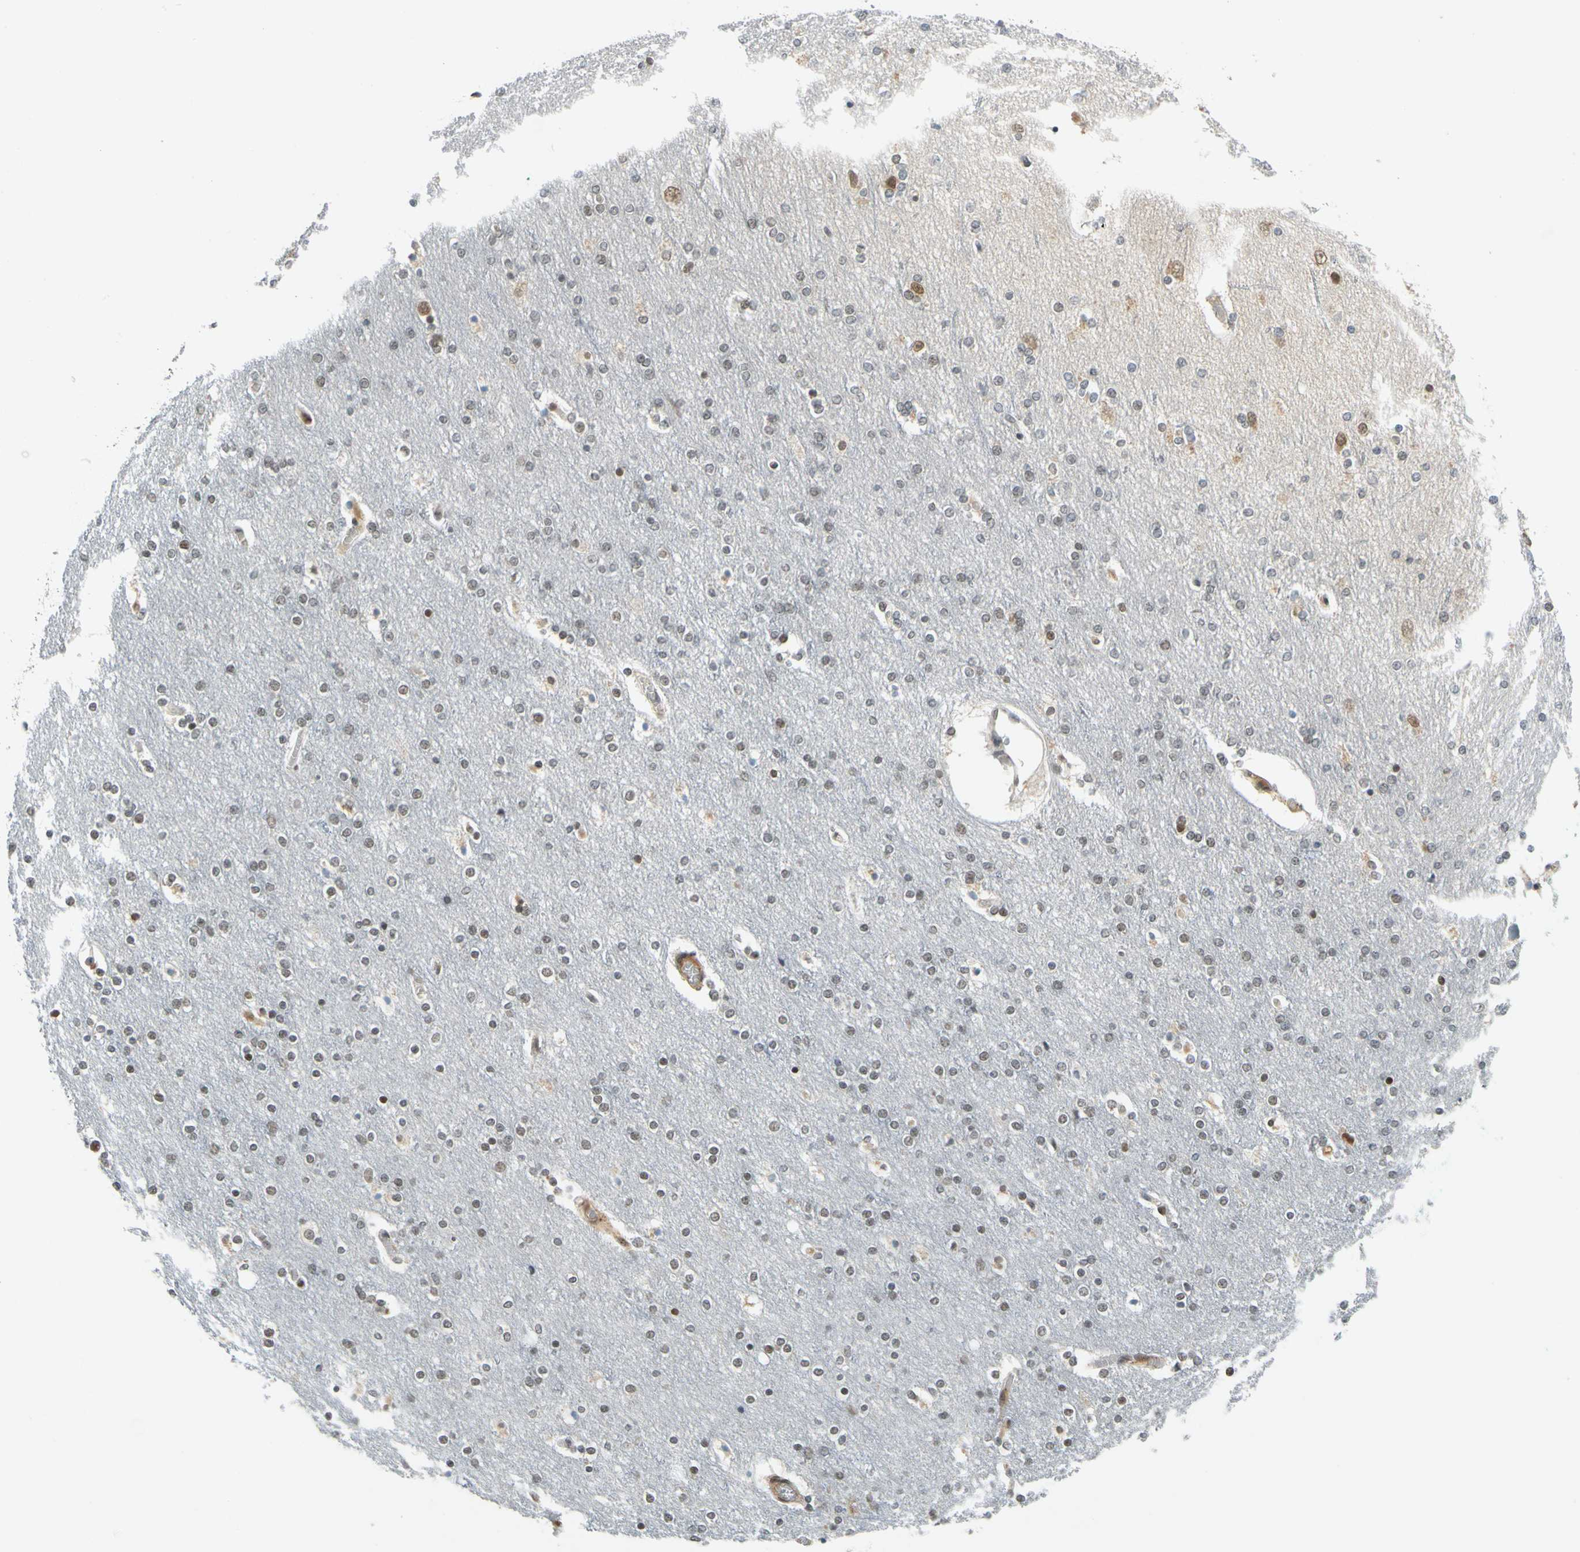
{"staining": {"intensity": "weak", "quantity": "<25%", "location": "cytoplasmic/membranous"}, "tissue": "cerebral cortex", "cell_type": "Endothelial cells", "image_type": "normal", "snomed": [{"axis": "morphology", "description": "Normal tissue, NOS"}, {"axis": "topography", "description": "Cerebral cortex"}], "caption": "Micrograph shows no protein expression in endothelial cells of benign cerebral cortex. The staining is performed using DAB brown chromogen with nuclei counter-stained in using hematoxylin.", "gene": "POGZ", "patient": {"sex": "female", "age": 54}}